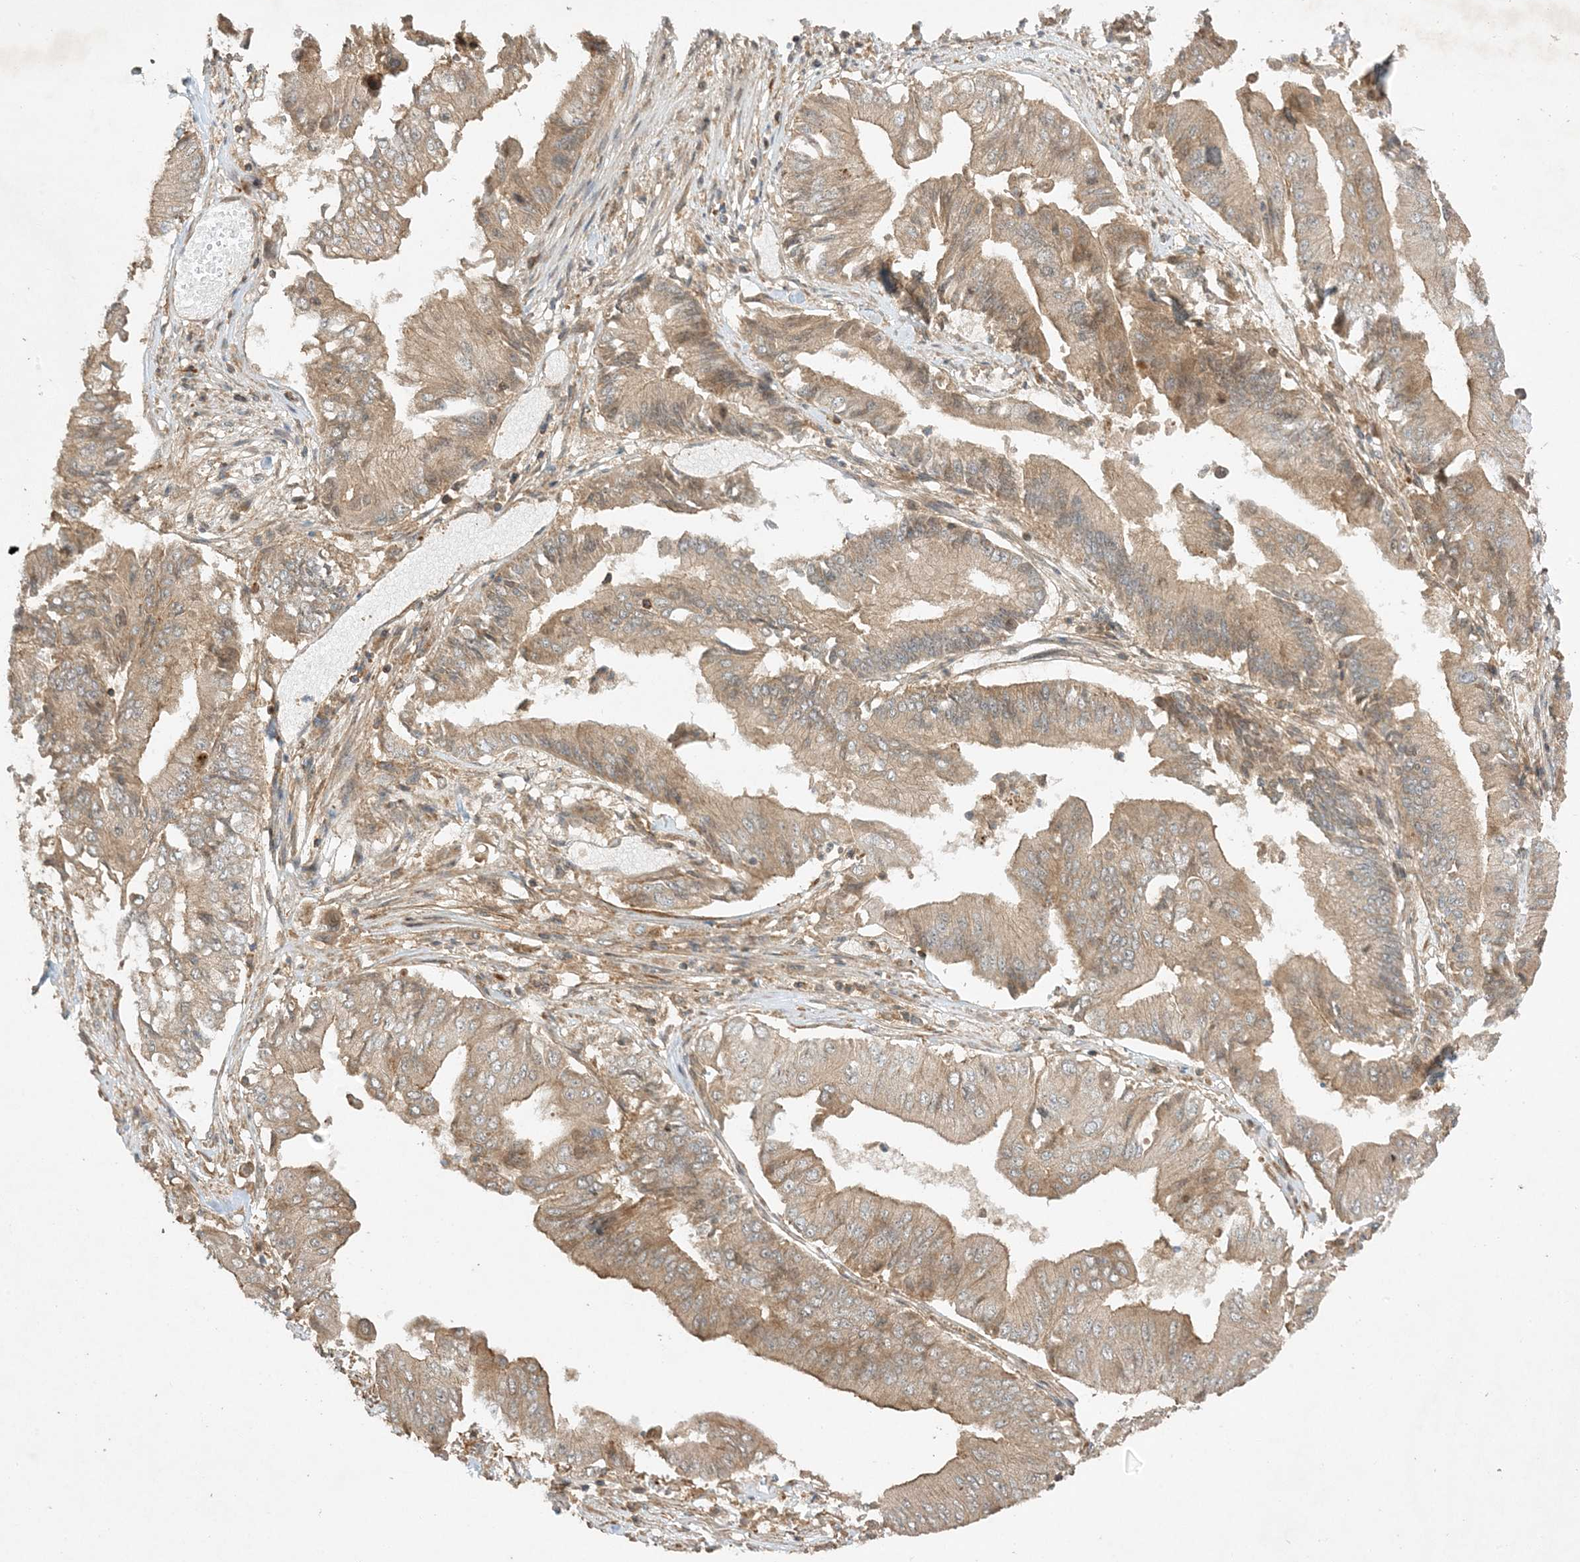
{"staining": {"intensity": "weak", "quantity": ">75%", "location": "cytoplasmic/membranous"}, "tissue": "pancreatic cancer", "cell_type": "Tumor cells", "image_type": "cancer", "snomed": [{"axis": "morphology", "description": "Adenocarcinoma, NOS"}, {"axis": "topography", "description": "Pancreas"}], "caption": "High-magnification brightfield microscopy of pancreatic adenocarcinoma stained with DAB (brown) and counterstained with hematoxylin (blue). tumor cells exhibit weak cytoplasmic/membranous expression is appreciated in about>75% of cells.", "gene": "XRN1", "patient": {"sex": "female", "age": 77}}